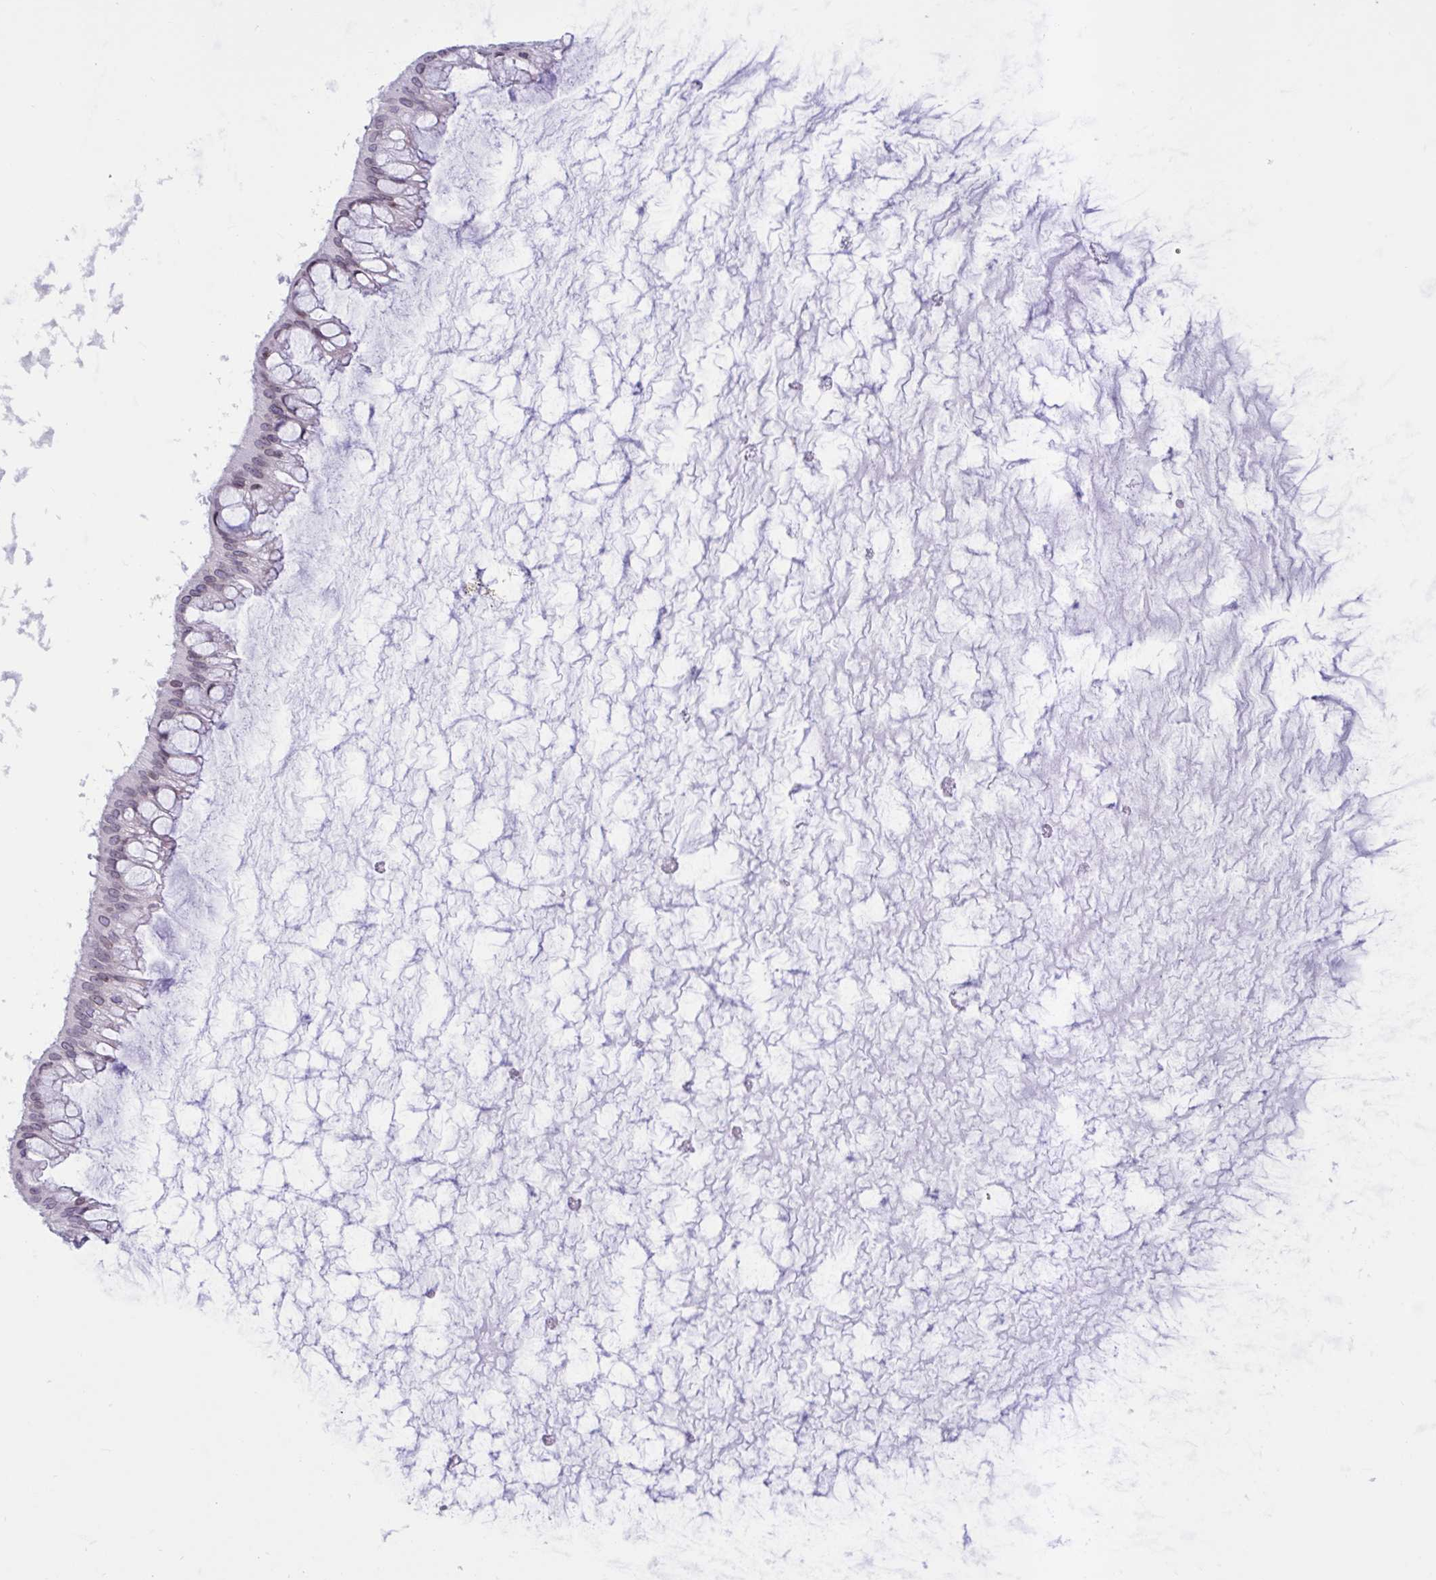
{"staining": {"intensity": "weak", "quantity": "<25%", "location": "nuclear"}, "tissue": "ovarian cancer", "cell_type": "Tumor cells", "image_type": "cancer", "snomed": [{"axis": "morphology", "description": "Cystadenocarcinoma, mucinous, NOS"}, {"axis": "topography", "description": "Ovary"}], "caption": "This is an IHC micrograph of human mucinous cystadenocarcinoma (ovarian). There is no staining in tumor cells.", "gene": "DOCK11", "patient": {"sex": "female", "age": 73}}